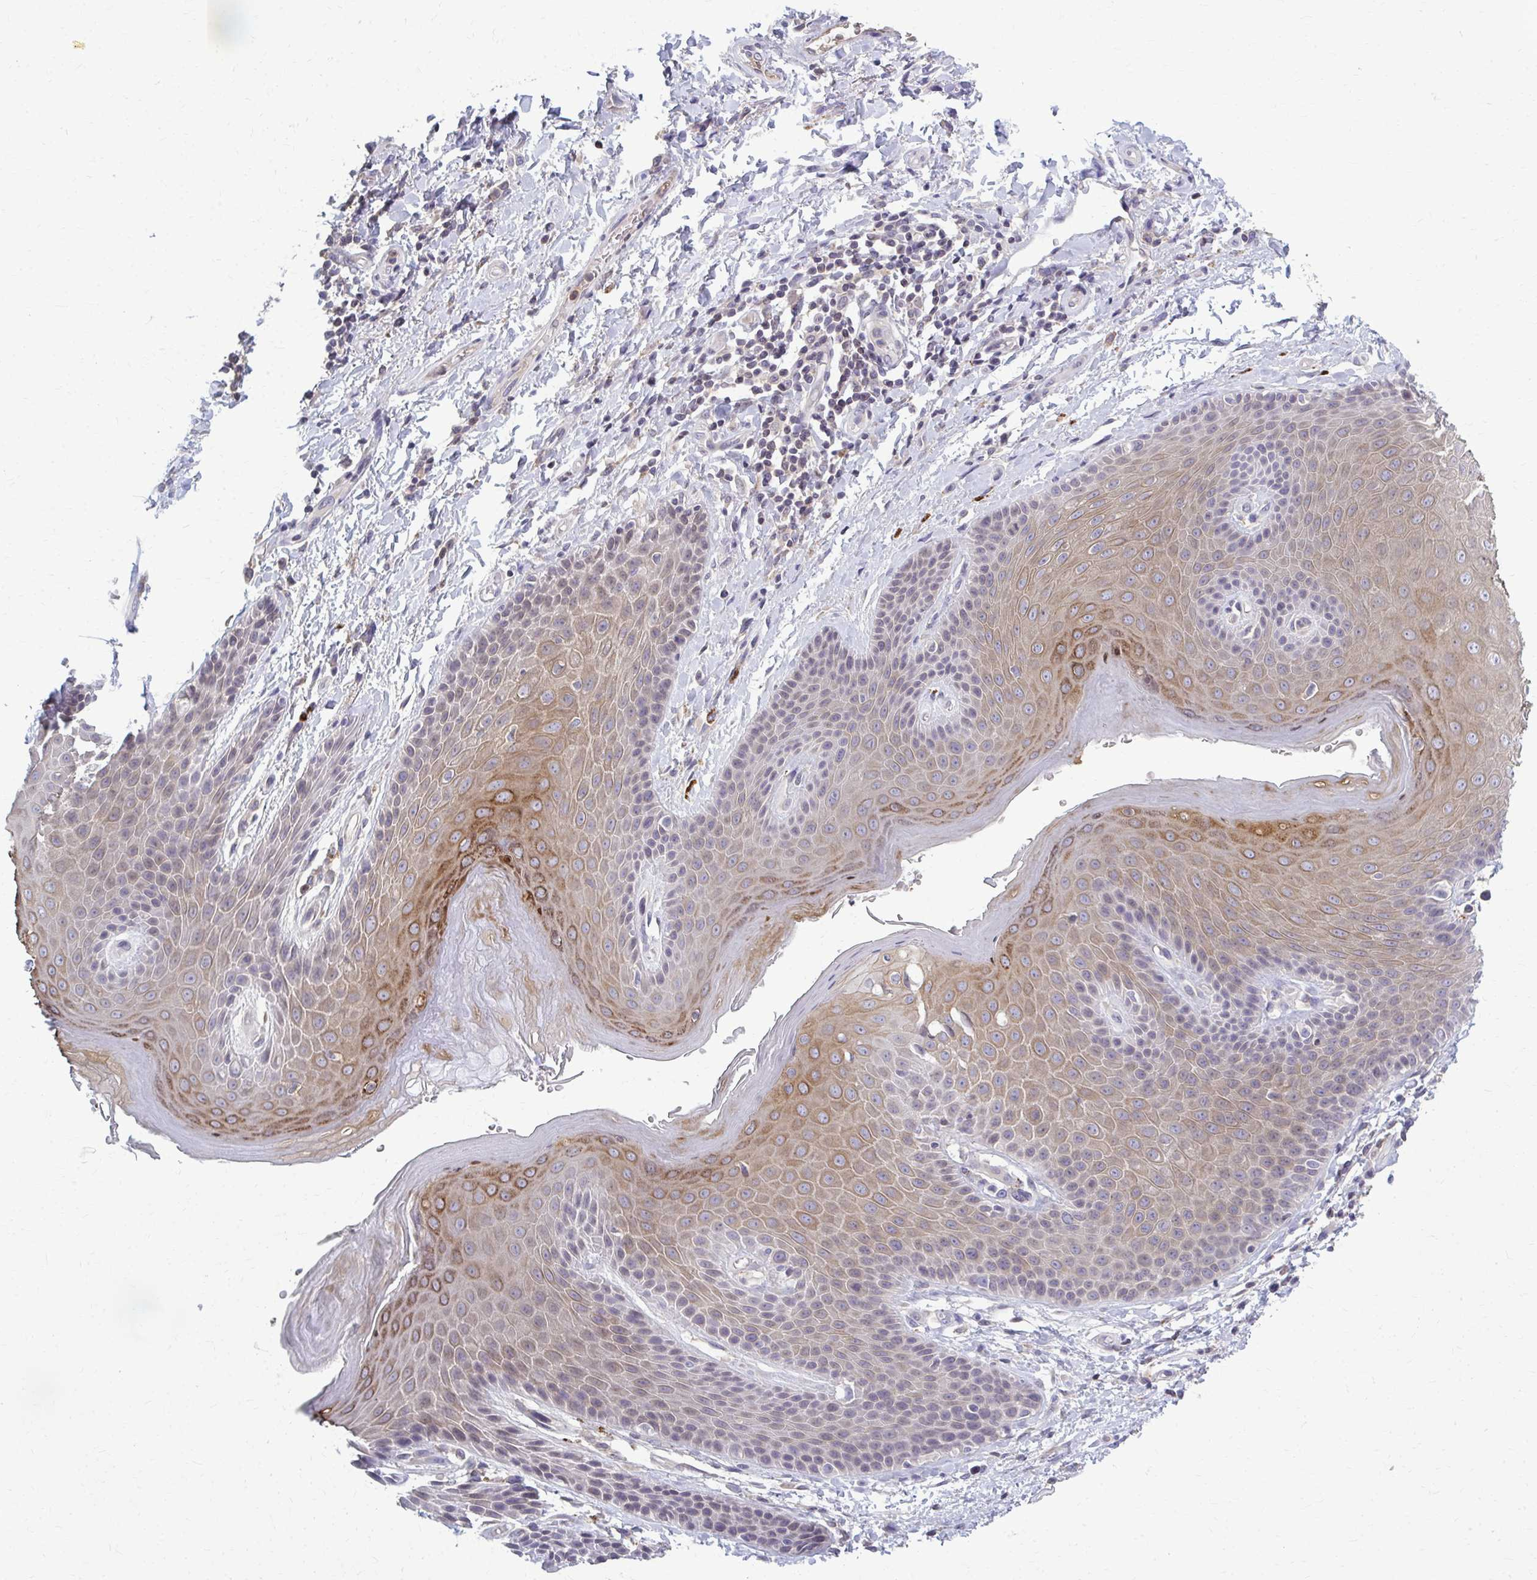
{"staining": {"intensity": "moderate", "quantity": "<25%", "location": "cytoplasmic/membranous"}, "tissue": "skin", "cell_type": "Epidermal cells", "image_type": "normal", "snomed": [{"axis": "morphology", "description": "Normal tissue, NOS"}, {"axis": "topography", "description": "Anal"}, {"axis": "topography", "description": "Peripheral nerve tissue"}], "caption": "The immunohistochemical stain labels moderate cytoplasmic/membranous staining in epidermal cells of normal skin.", "gene": "MCRIP2", "patient": {"sex": "male", "age": 51}}